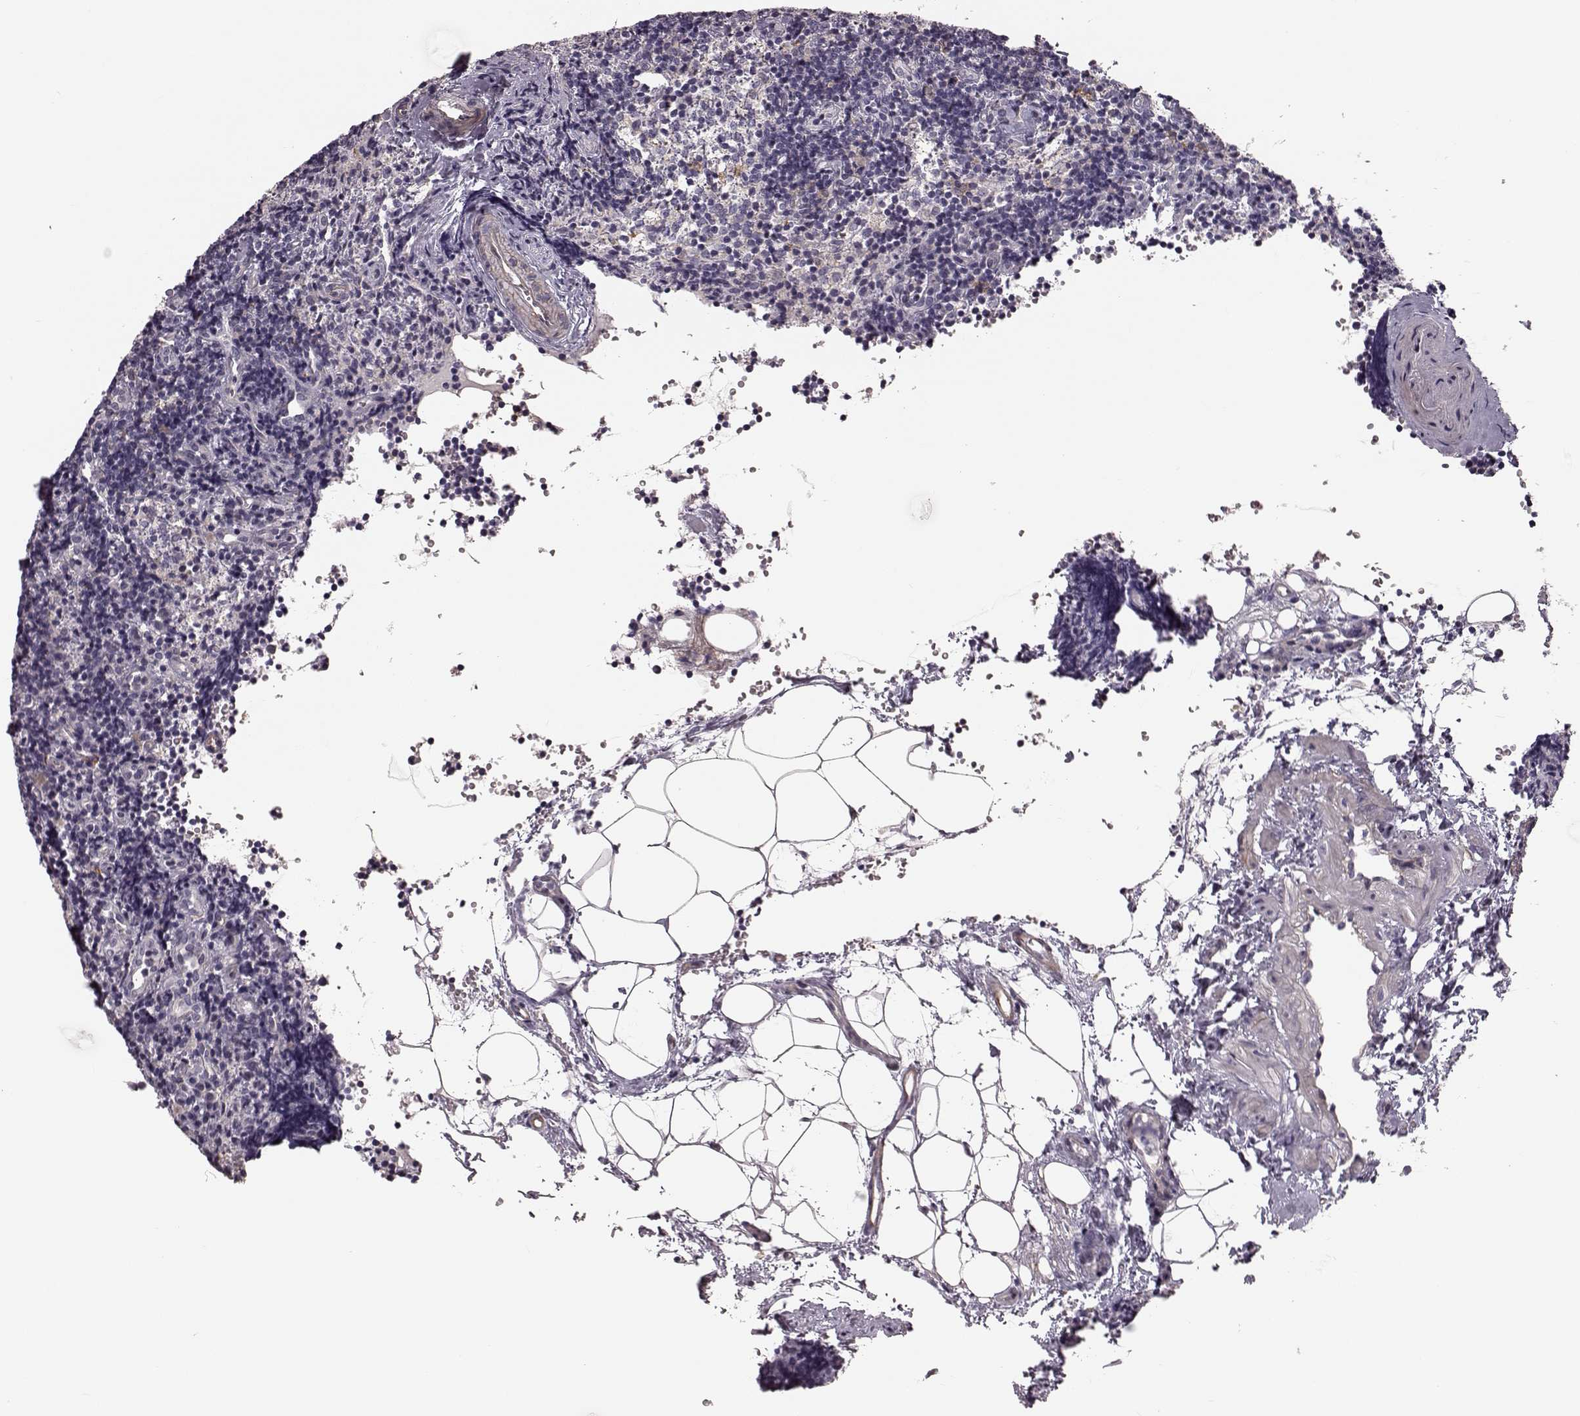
{"staining": {"intensity": "negative", "quantity": "none", "location": "none"}, "tissue": "lymph node", "cell_type": "Germinal center cells", "image_type": "normal", "snomed": [{"axis": "morphology", "description": "Normal tissue, NOS"}, {"axis": "topography", "description": "Lymph node"}], "caption": "There is no significant positivity in germinal center cells of lymph node.", "gene": "GPR50", "patient": {"sex": "female", "age": 42}}